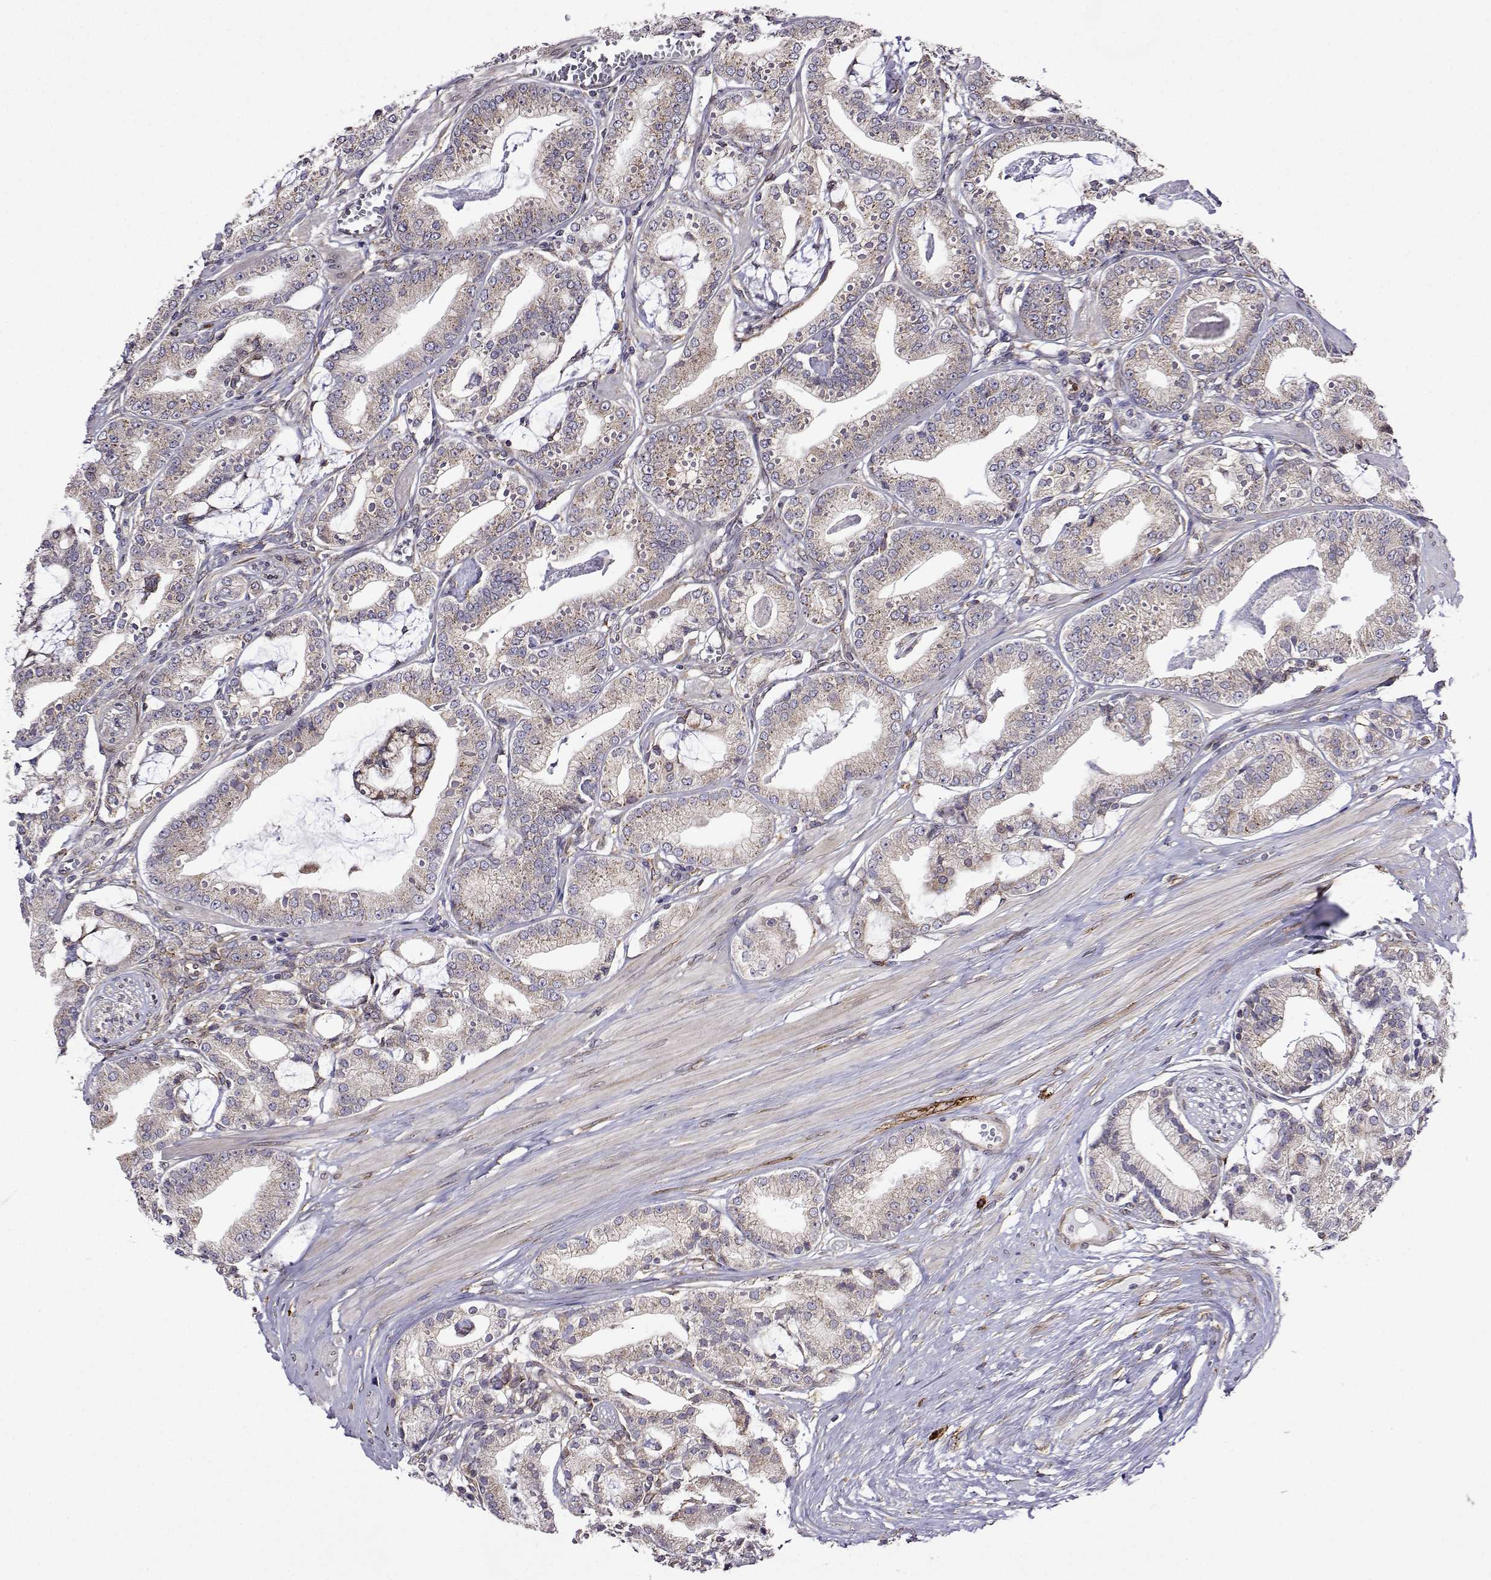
{"staining": {"intensity": "negative", "quantity": "none", "location": "none"}, "tissue": "prostate cancer", "cell_type": "Tumor cells", "image_type": "cancer", "snomed": [{"axis": "morphology", "description": "Adenocarcinoma, High grade"}, {"axis": "topography", "description": "Prostate"}], "caption": "Immunohistochemistry image of neoplastic tissue: human adenocarcinoma (high-grade) (prostate) stained with DAB shows no significant protein positivity in tumor cells.", "gene": "PGRMC2", "patient": {"sex": "male", "age": 71}}